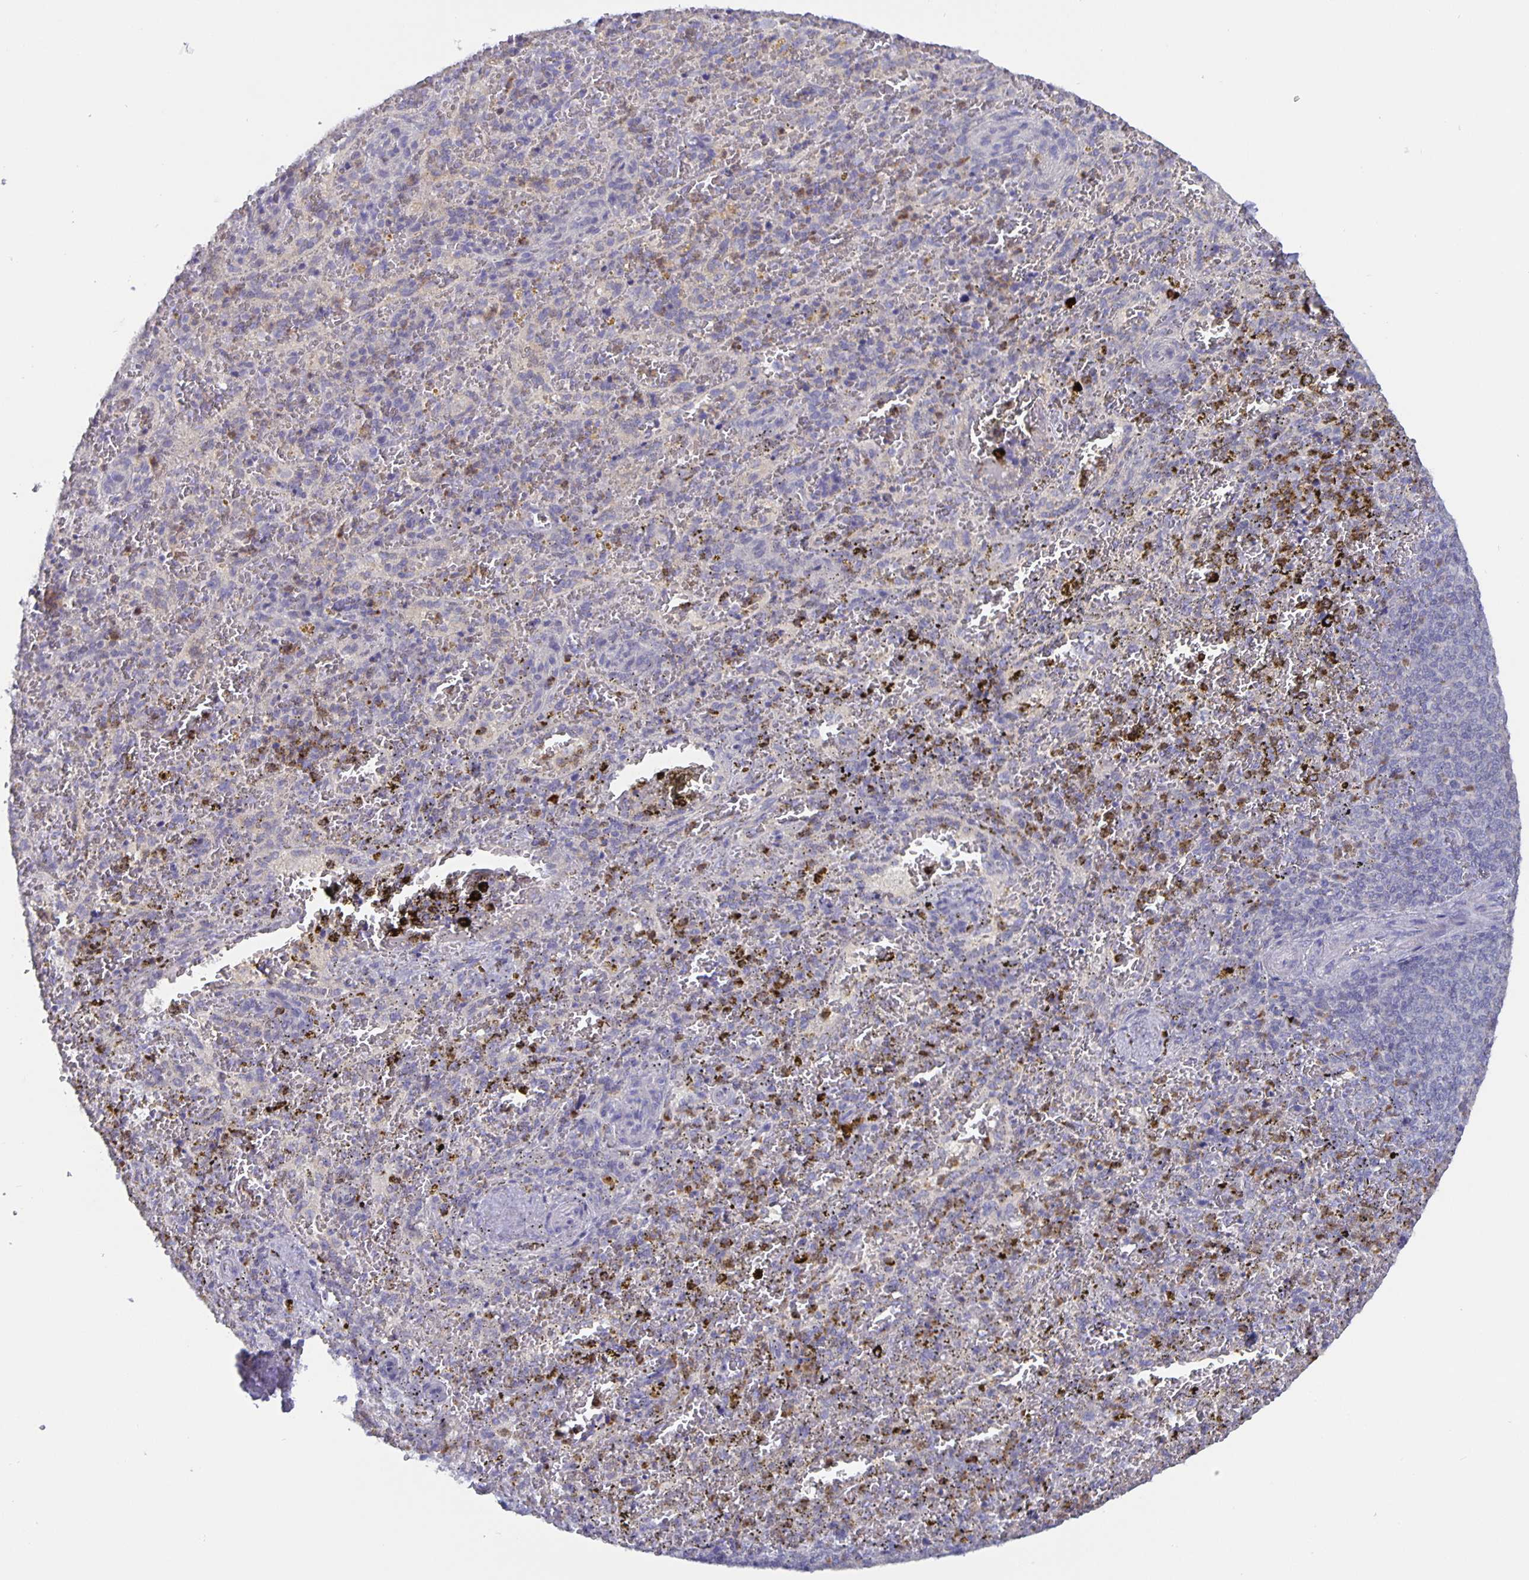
{"staining": {"intensity": "negative", "quantity": "none", "location": "none"}, "tissue": "spleen", "cell_type": "Cells in red pulp", "image_type": "normal", "snomed": [{"axis": "morphology", "description": "Normal tissue, NOS"}, {"axis": "topography", "description": "Spleen"}], "caption": "Immunohistochemical staining of benign human spleen reveals no significant staining in cells in red pulp. The staining was performed using DAB (3,3'-diaminobenzidine) to visualize the protein expression in brown, while the nuclei were stained in blue with hematoxylin (Magnification: 20x).", "gene": "GDF15", "patient": {"sex": "female", "age": 50}}